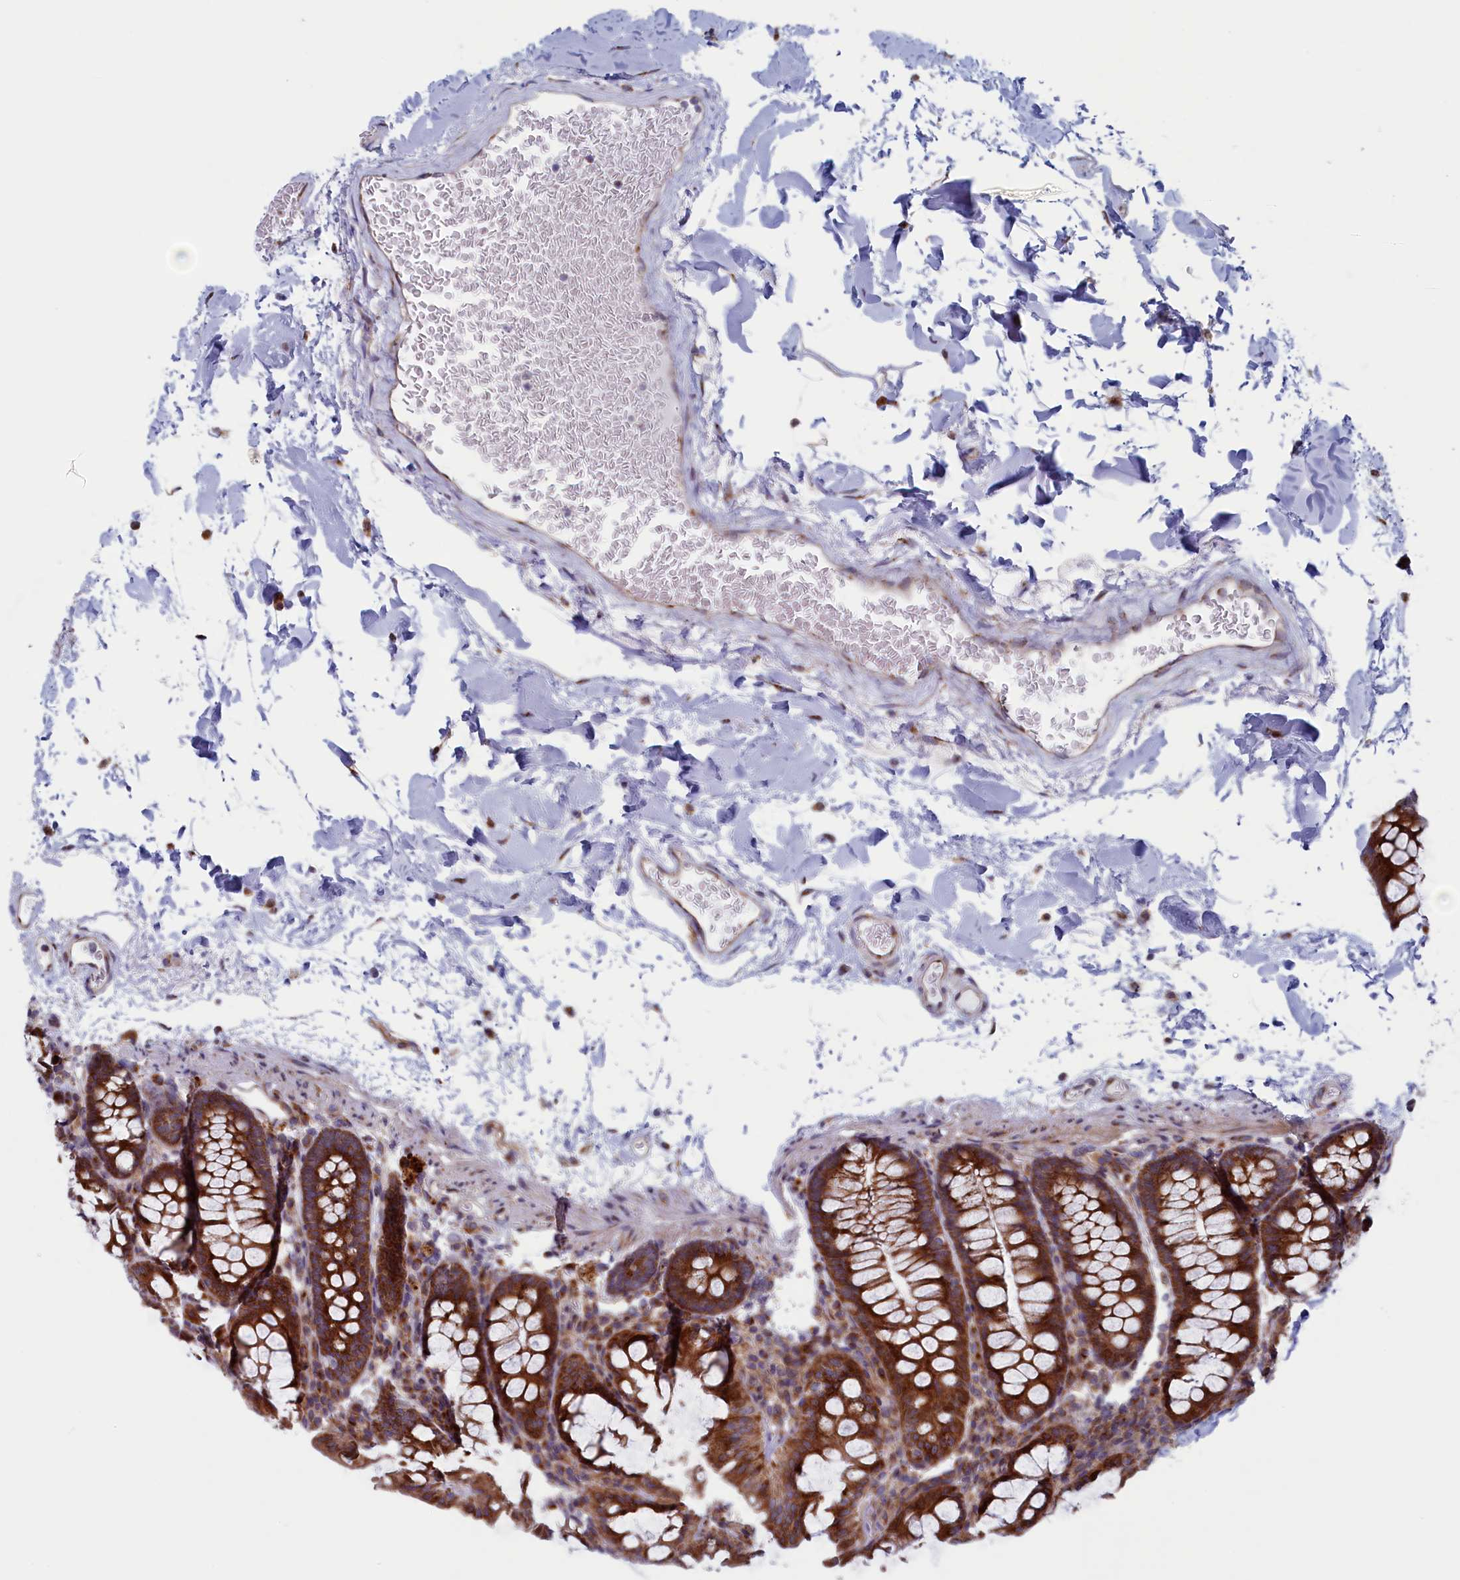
{"staining": {"intensity": "moderate", "quantity": "25%-75%", "location": "cytoplasmic/membranous"}, "tissue": "colon", "cell_type": "Endothelial cells", "image_type": "normal", "snomed": [{"axis": "morphology", "description": "Normal tissue, NOS"}, {"axis": "topography", "description": "Colon"}], "caption": "Unremarkable colon was stained to show a protein in brown. There is medium levels of moderate cytoplasmic/membranous staining in about 25%-75% of endothelial cells.", "gene": "MTFMT", "patient": {"sex": "male", "age": 75}}